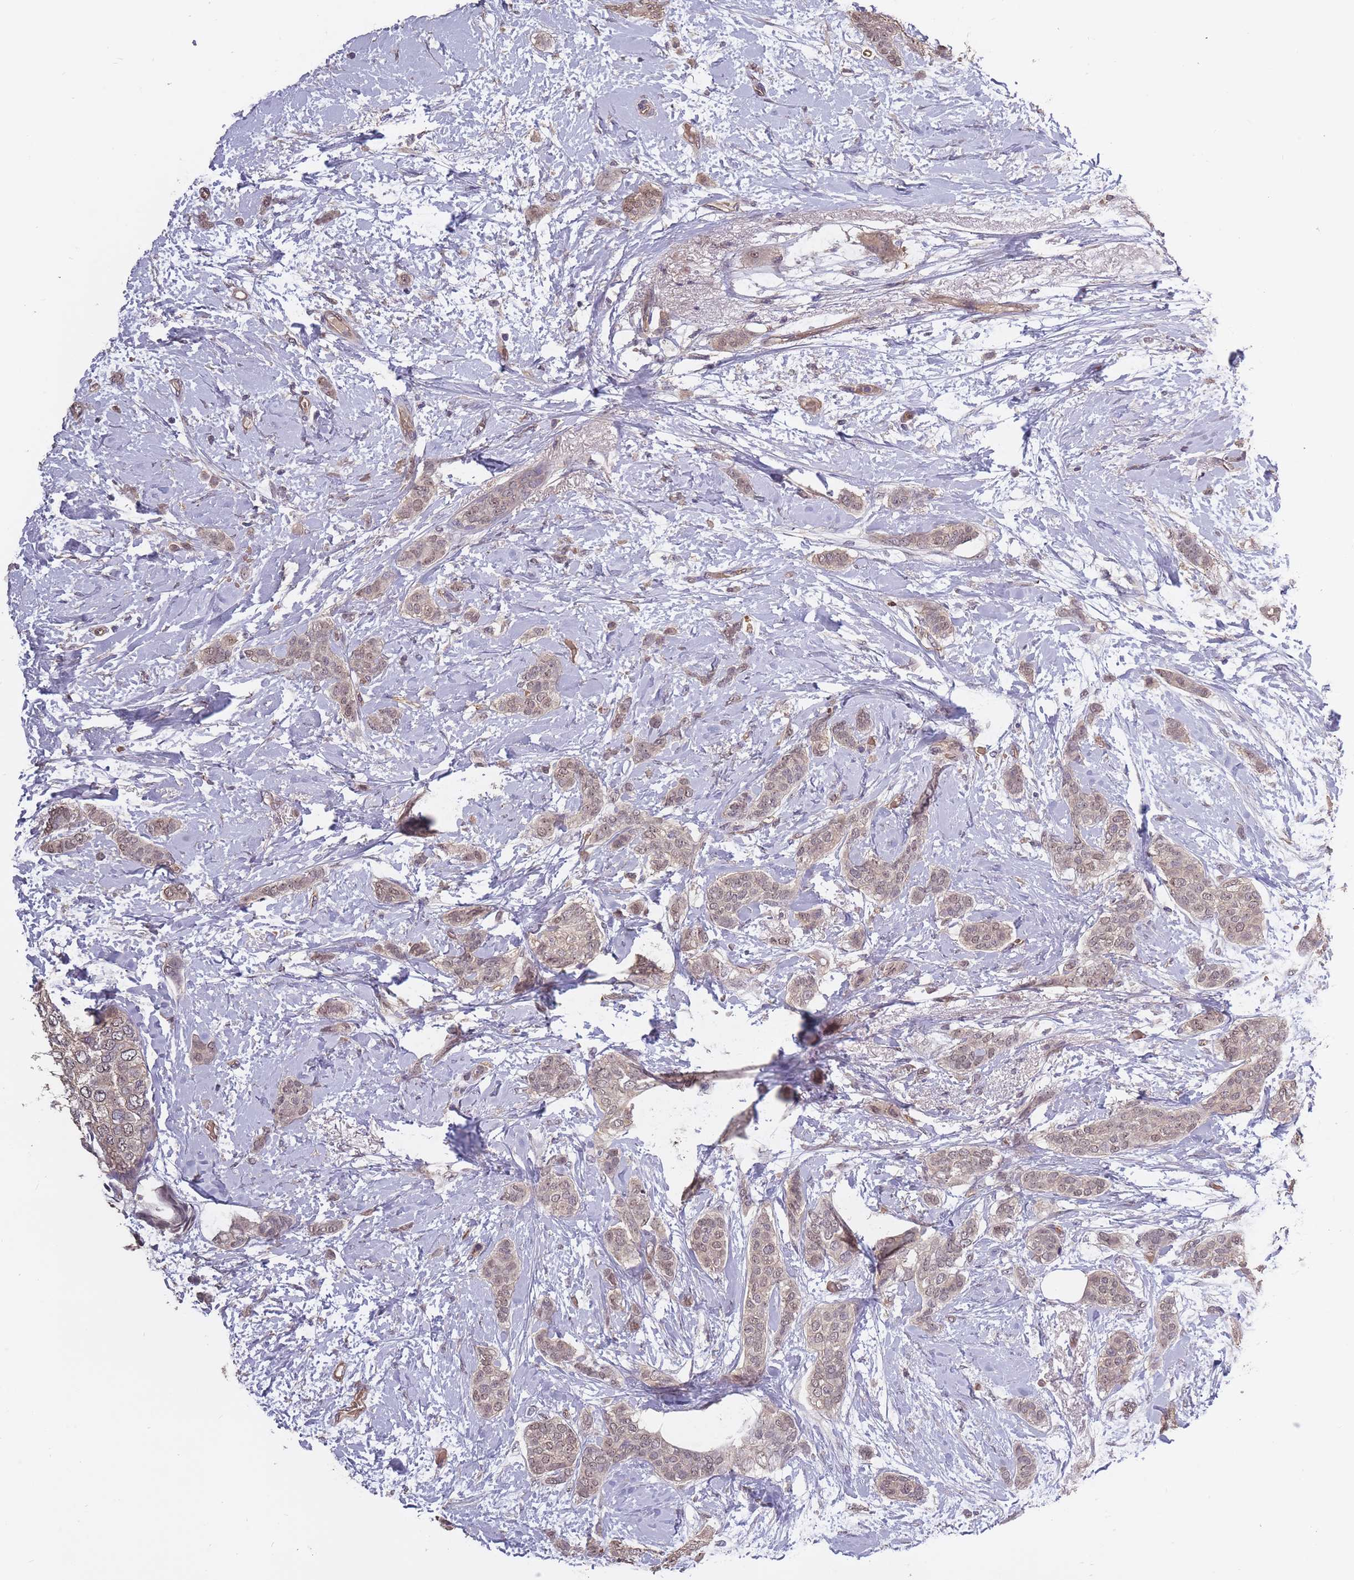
{"staining": {"intensity": "weak", "quantity": ">75%", "location": "cytoplasmic/membranous,nuclear"}, "tissue": "breast cancer", "cell_type": "Tumor cells", "image_type": "cancer", "snomed": [{"axis": "morphology", "description": "Duct carcinoma"}, {"axis": "topography", "description": "Breast"}], "caption": "The immunohistochemical stain labels weak cytoplasmic/membranous and nuclear expression in tumor cells of breast cancer (intraductal carcinoma) tissue.", "gene": "KIAA1755", "patient": {"sex": "female", "age": 72}}